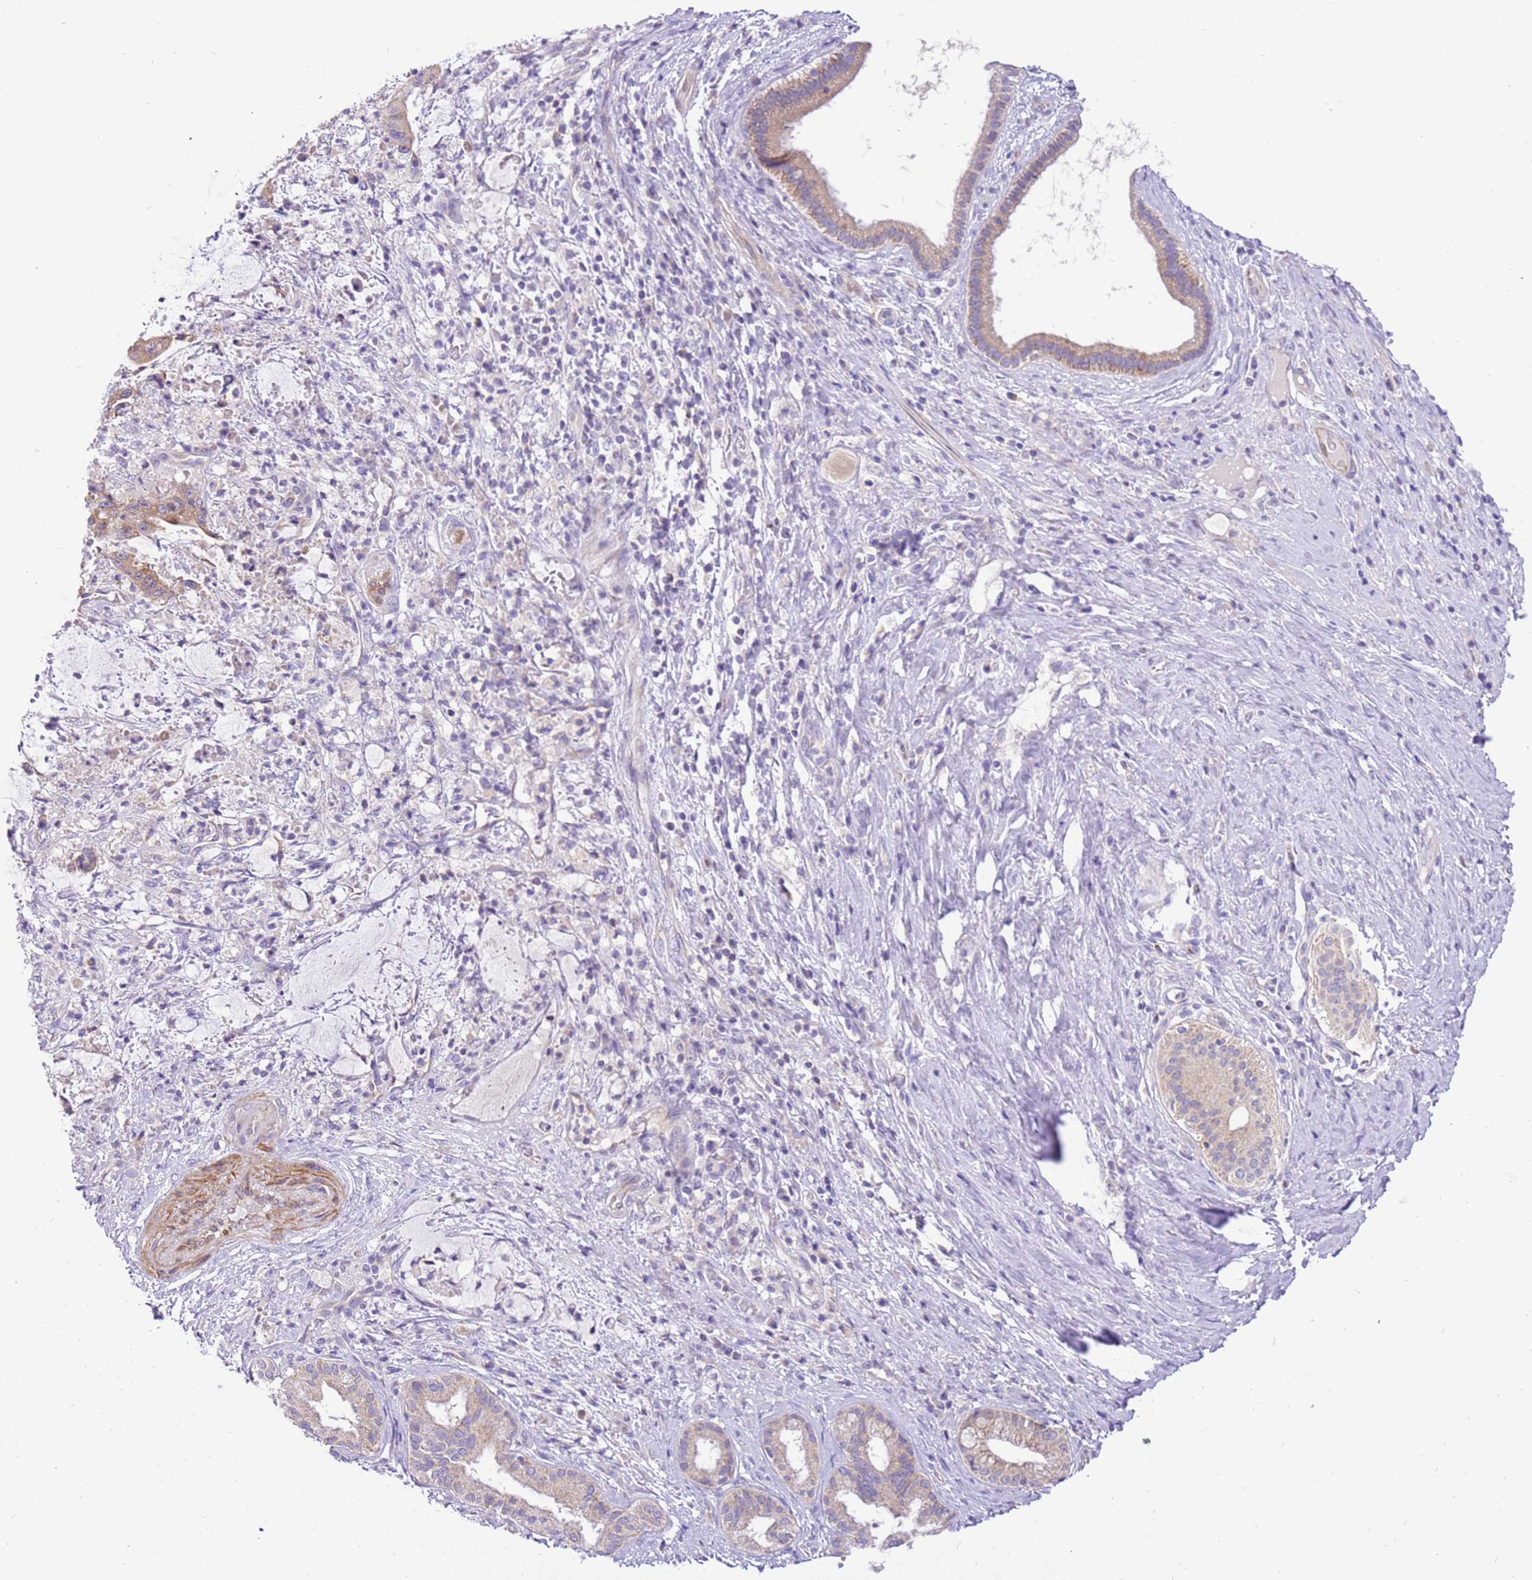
{"staining": {"intensity": "moderate", "quantity": "25%-75%", "location": "cytoplasmic/membranous"}, "tissue": "liver cancer", "cell_type": "Tumor cells", "image_type": "cancer", "snomed": [{"axis": "morphology", "description": "Normal tissue, NOS"}, {"axis": "morphology", "description": "Cholangiocarcinoma"}, {"axis": "topography", "description": "Liver"}, {"axis": "topography", "description": "Peripheral nerve tissue"}], "caption": "A medium amount of moderate cytoplasmic/membranous staining is identified in approximately 25%-75% of tumor cells in liver cholangiocarcinoma tissue.", "gene": "GLCE", "patient": {"sex": "female", "age": 73}}